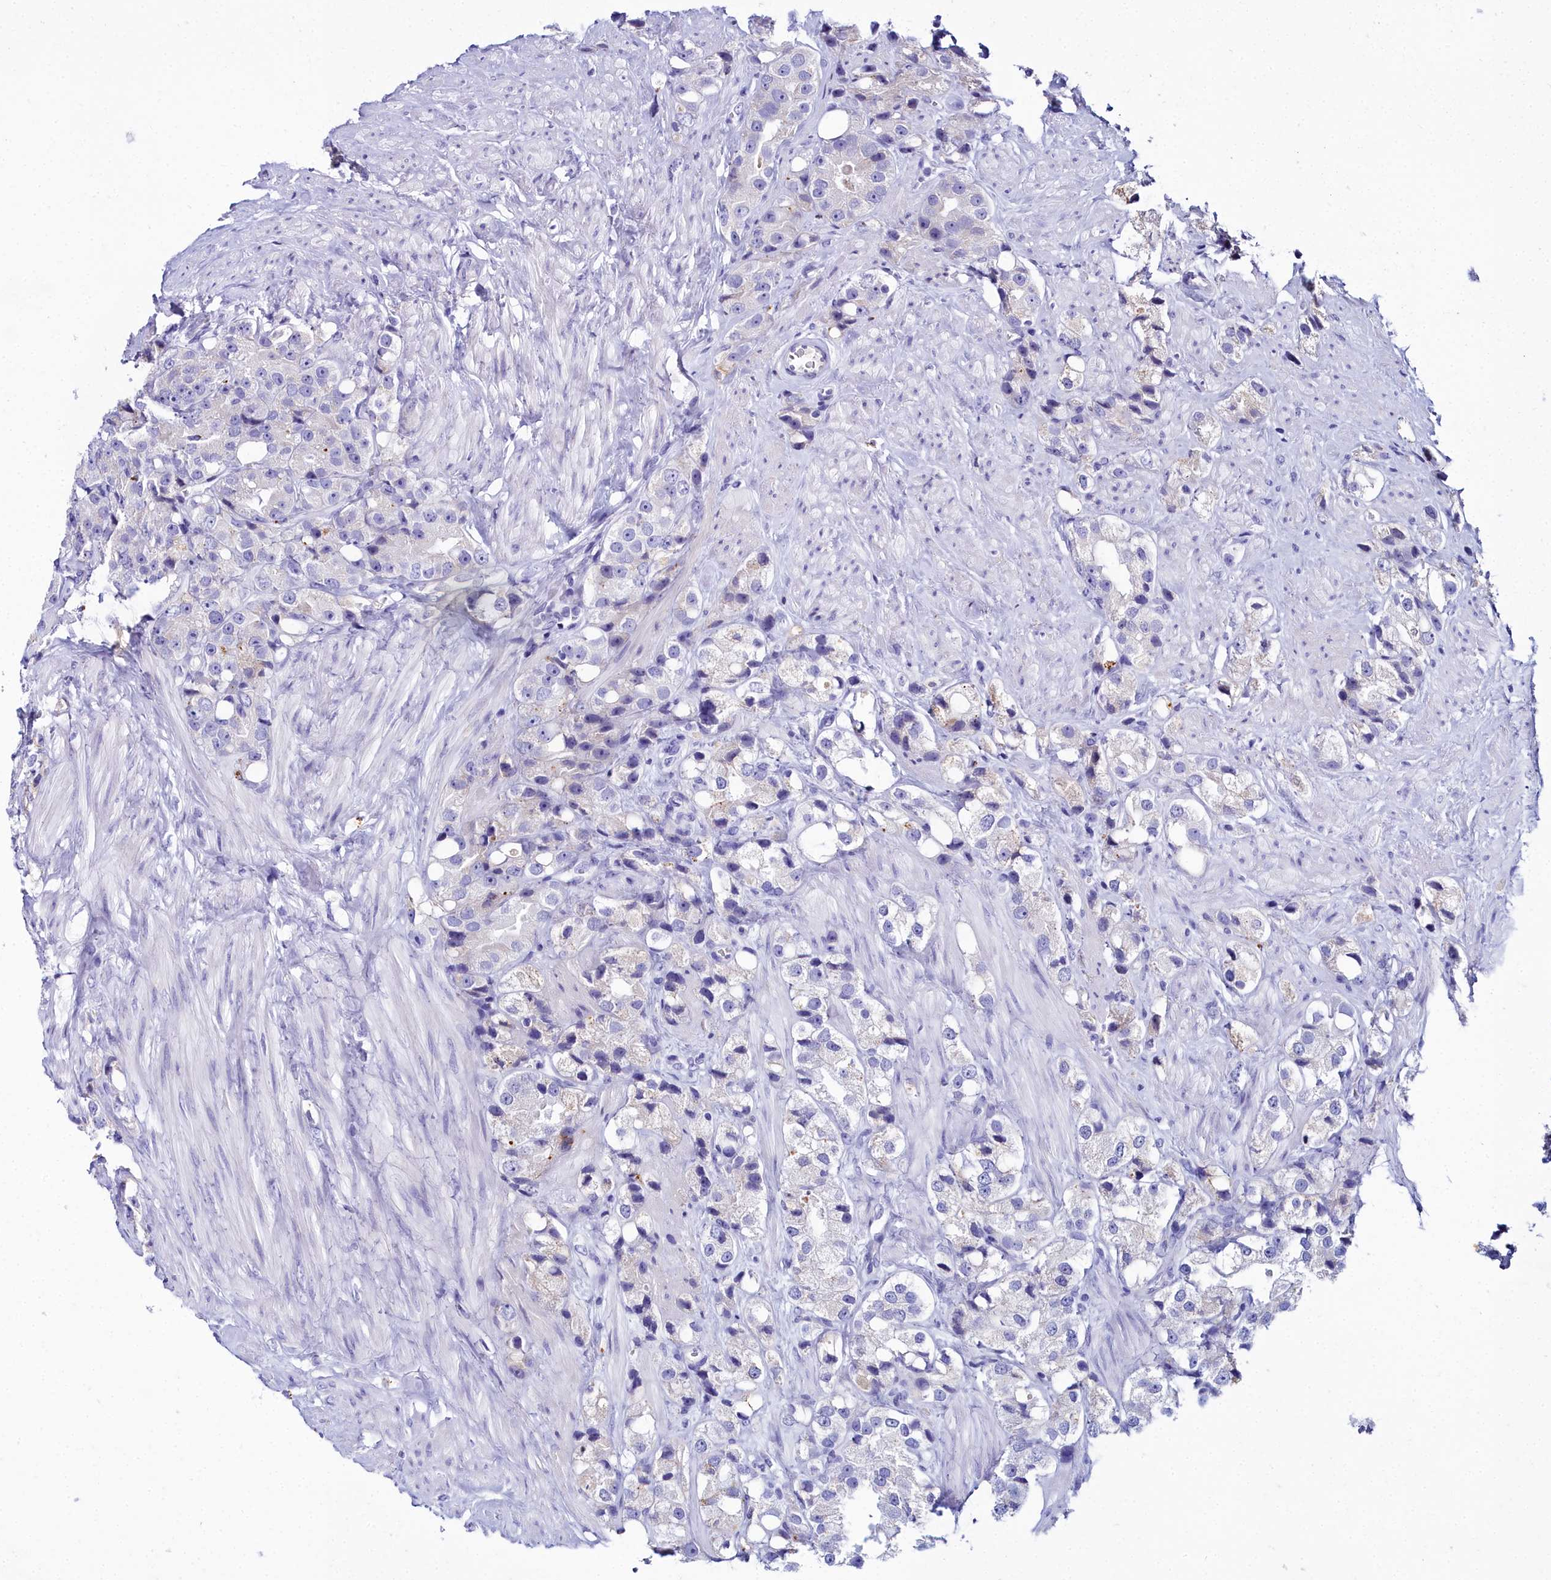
{"staining": {"intensity": "negative", "quantity": "none", "location": "none"}, "tissue": "prostate cancer", "cell_type": "Tumor cells", "image_type": "cancer", "snomed": [{"axis": "morphology", "description": "Adenocarcinoma, NOS"}, {"axis": "topography", "description": "Prostate"}], "caption": "Tumor cells show no significant protein staining in prostate cancer.", "gene": "ELAPOR2", "patient": {"sex": "male", "age": 79}}